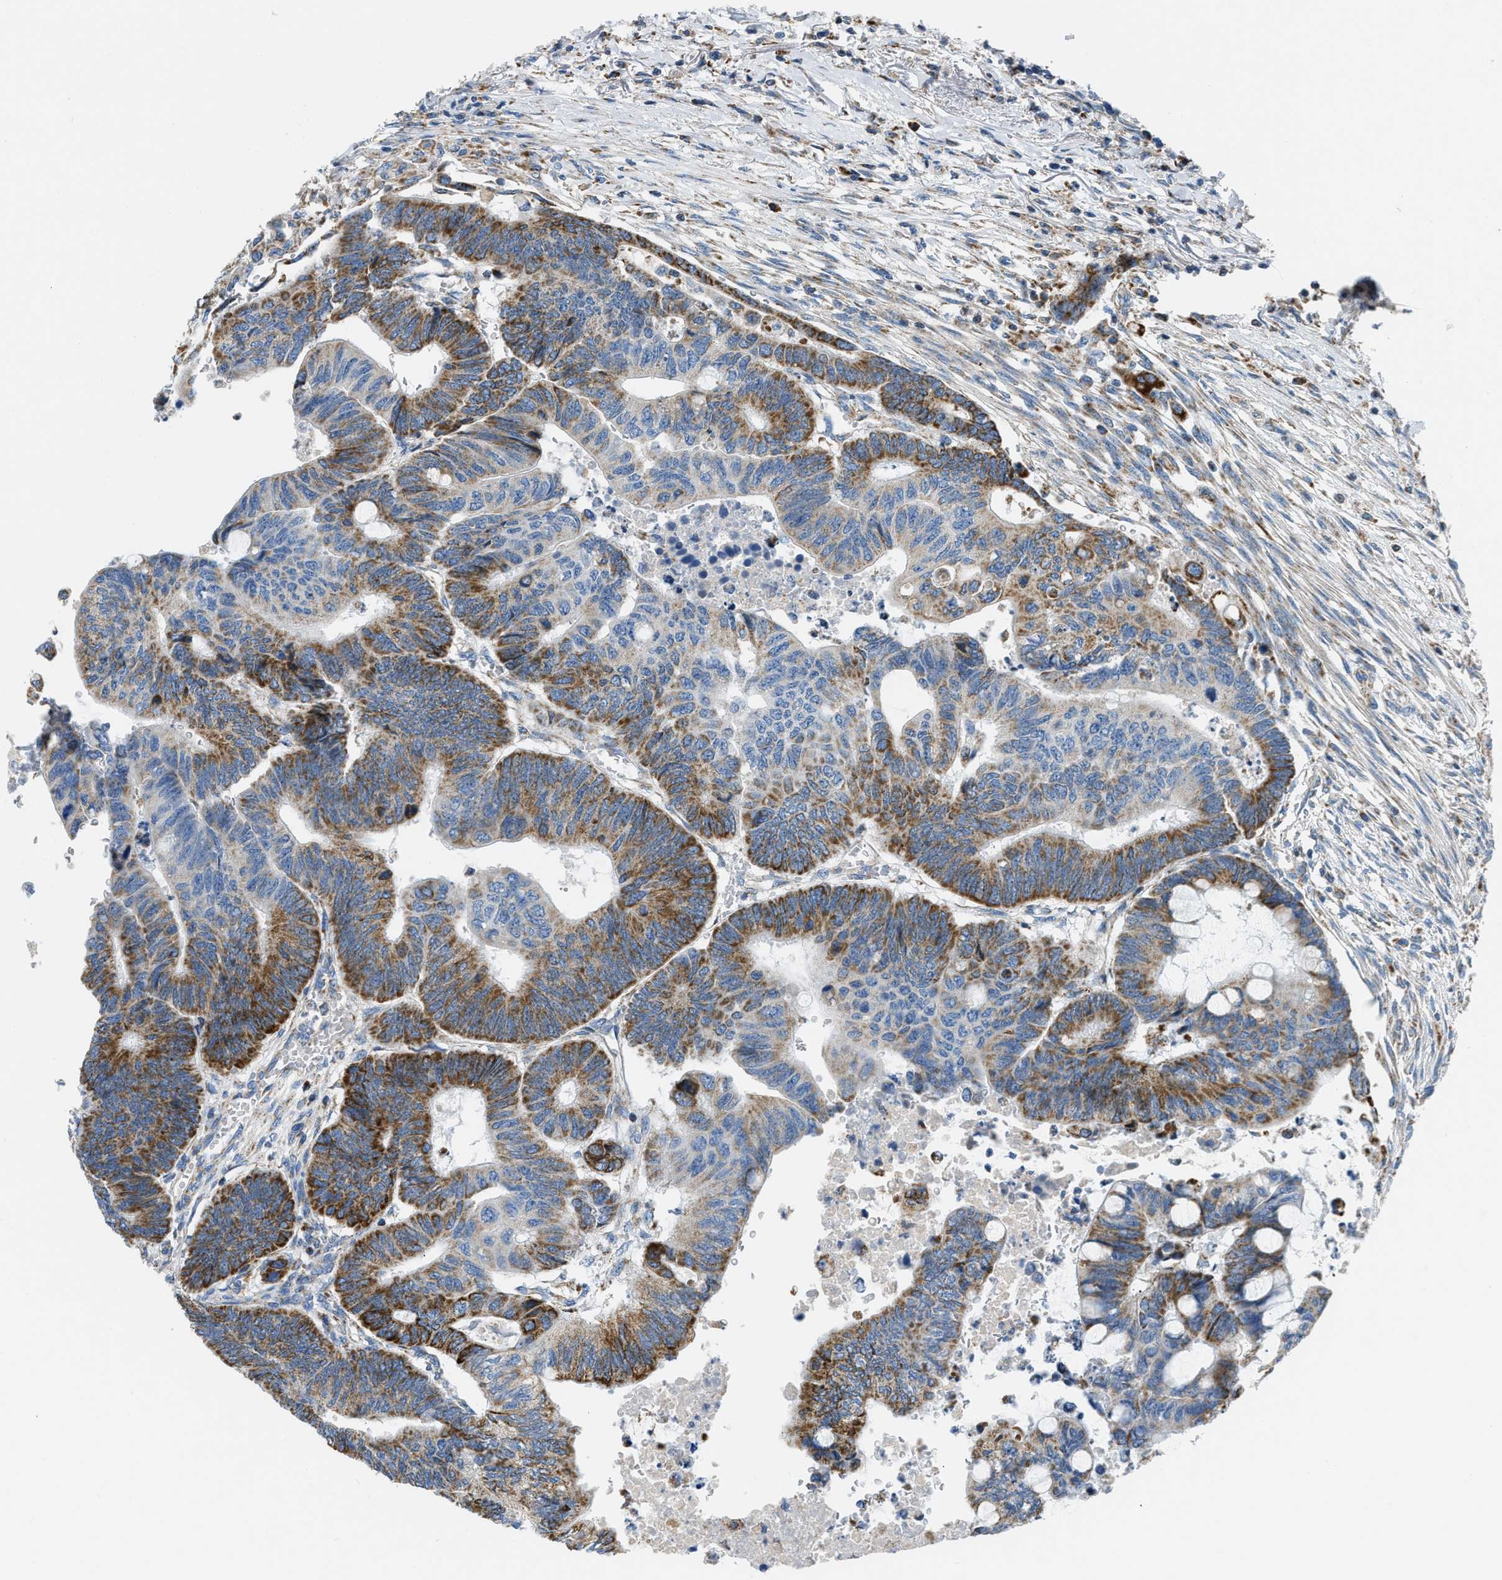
{"staining": {"intensity": "moderate", "quantity": ">75%", "location": "cytoplasmic/membranous"}, "tissue": "colorectal cancer", "cell_type": "Tumor cells", "image_type": "cancer", "snomed": [{"axis": "morphology", "description": "Normal tissue, NOS"}, {"axis": "morphology", "description": "Adenocarcinoma, NOS"}, {"axis": "topography", "description": "Rectum"}, {"axis": "topography", "description": "Peripheral nerve tissue"}], "caption": "Immunohistochemical staining of human colorectal adenocarcinoma reveals medium levels of moderate cytoplasmic/membranous protein expression in approximately >75% of tumor cells.", "gene": "ACADVL", "patient": {"sex": "male", "age": 92}}